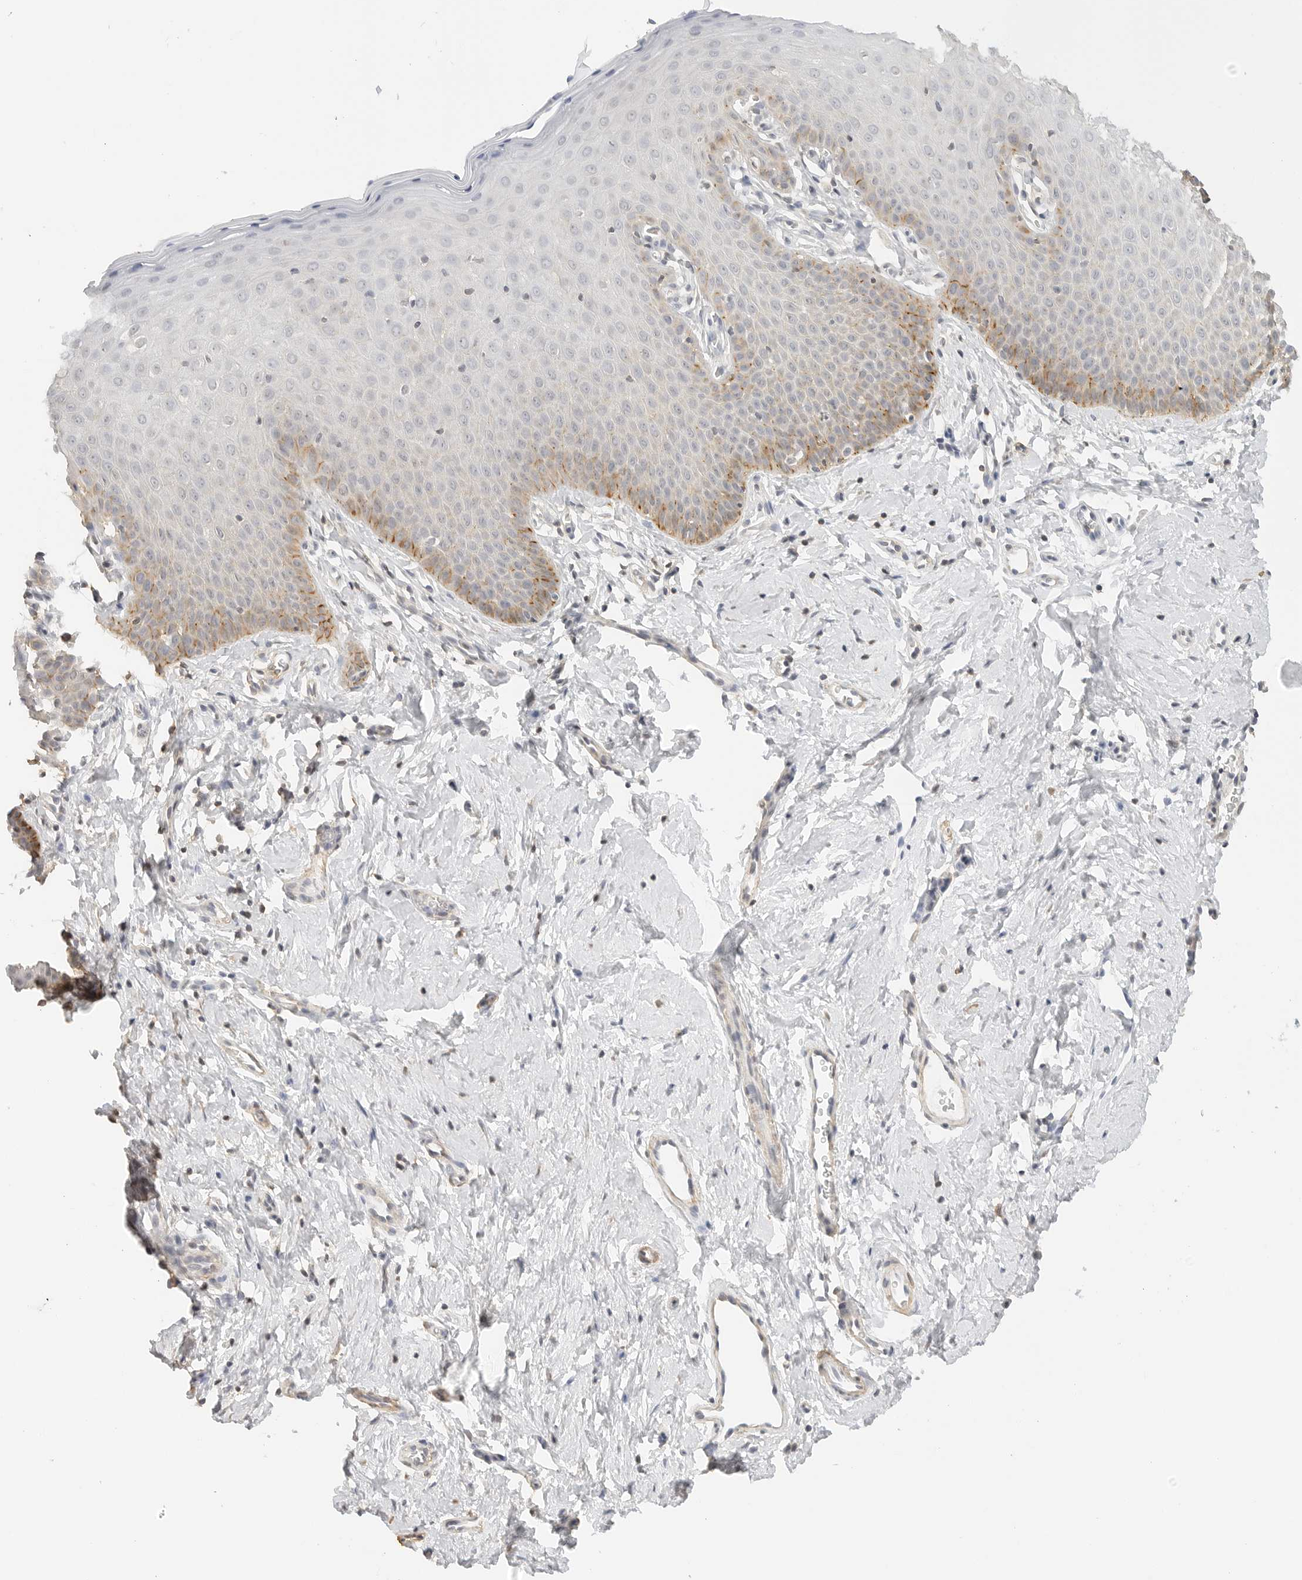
{"staining": {"intensity": "moderate", "quantity": ">75%", "location": "cytoplasmic/membranous"}, "tissue": "cervix", "cell_type": "Glandular cells", "image_type": "normal", "snomed": [{"axis": "morphology", "description": "Normal tissue, NOS"}, {"axis": "topography", "description": "Cervix"}], "caption": "An immunohistochemistry histopathology image of unremarkable tissue is shown. Protein staining in brown labels moderate cytoplasmic/membranous positivity in cervix within glandular cells.", "gene": "PCDH19", "patient": {"sex": "female", "age": 36}}